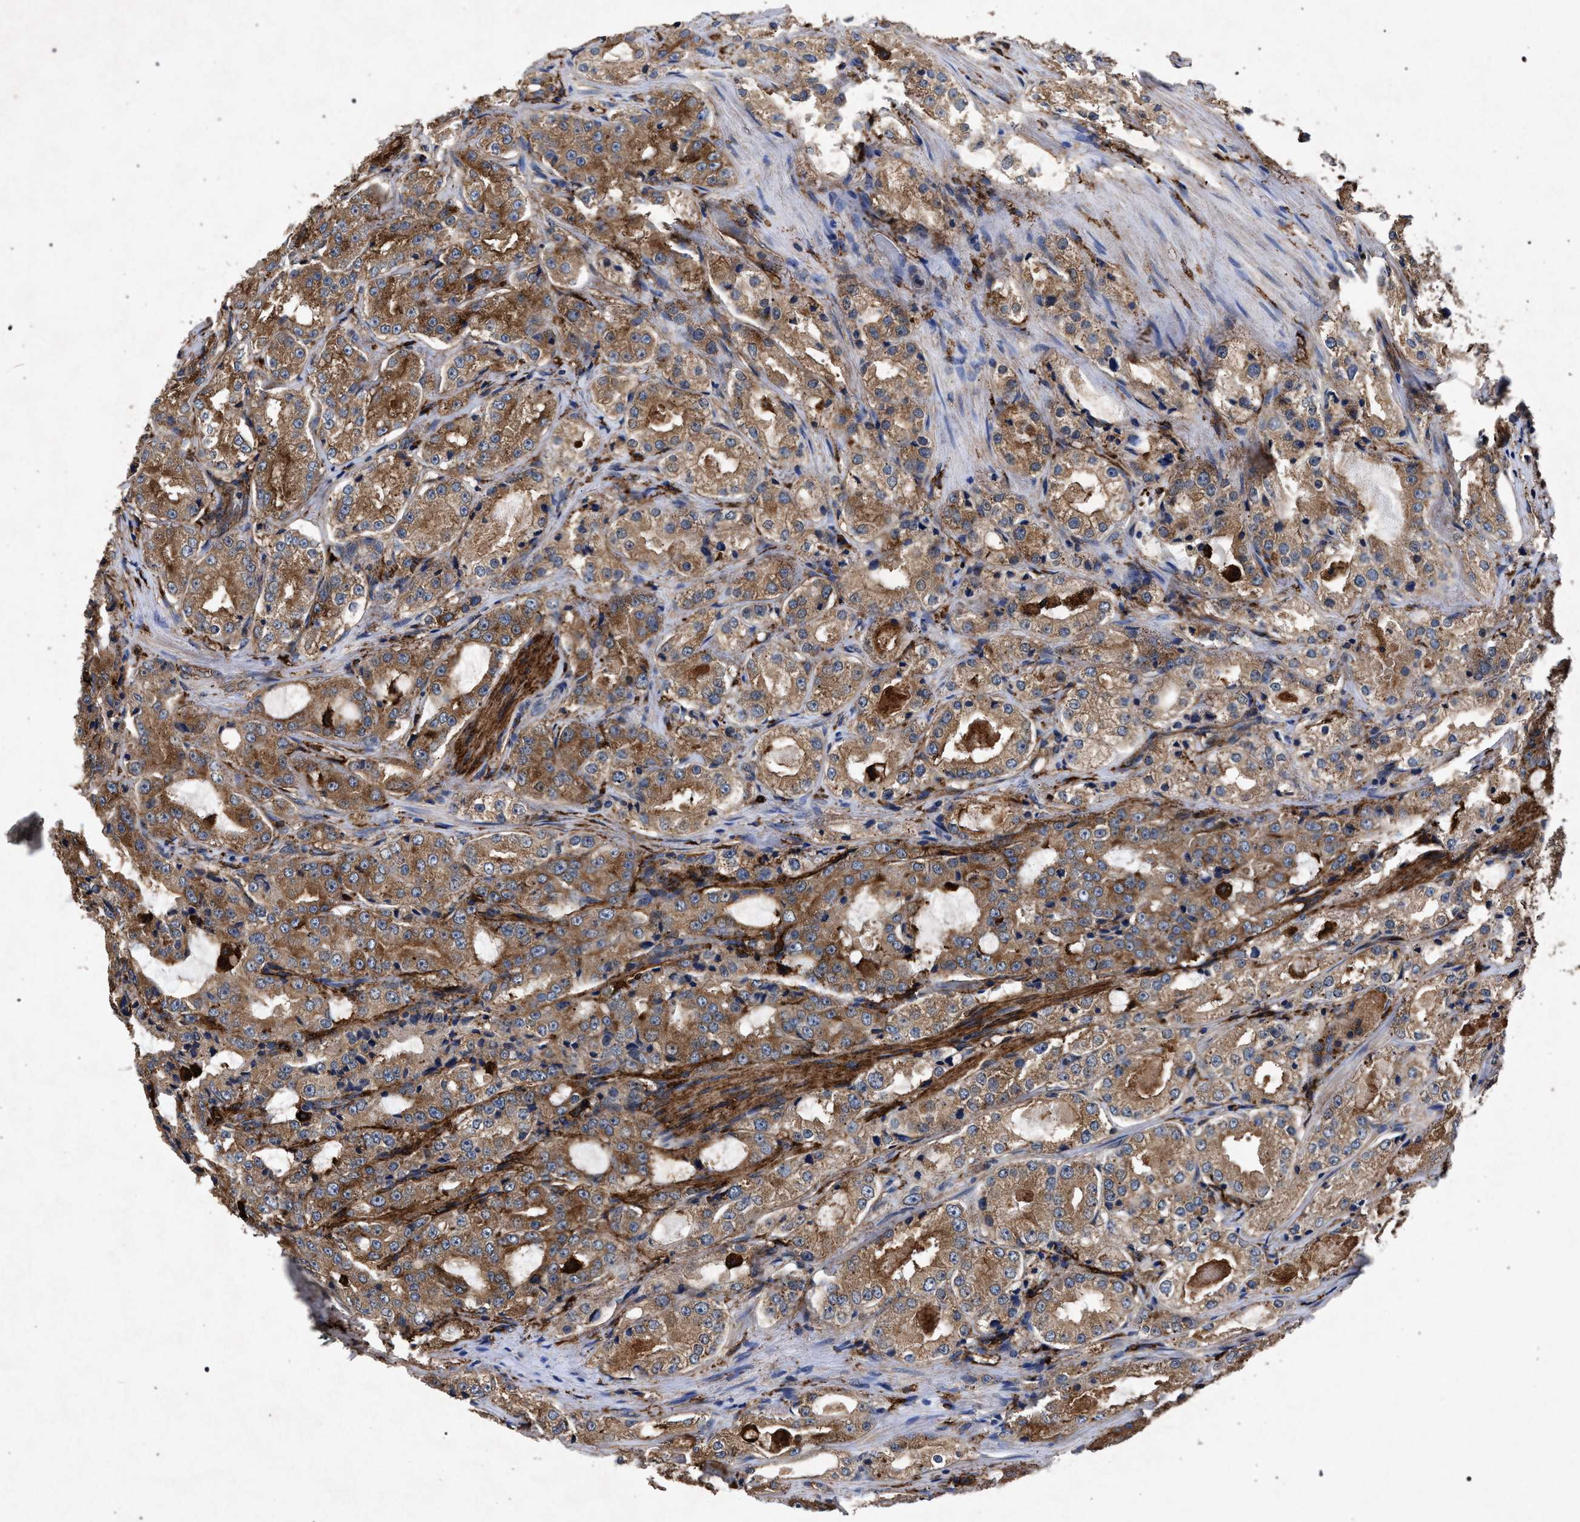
{"staining": {"intensity": "moderate", "quantity": ">75%", "location": "cytoplasmic/membranous"}, "tissue": "prostate cancer", "cell_type": "Tumor cells", "image_type": "cancer", "snomed": [{"axis": "morphology", "description": "Adenocarcinoma, High grade"}, {"axis": "topography", "description": "Prostate"}], "caption": "IHC of human adenocarcinoma (high-grade) (prostate) reveals medium levels of moderate cytoplasmic/membranous positivity in about >75% of tumor cells.", "gene": "MARCKS", "patient": {"sex": "male", "age": 73}}